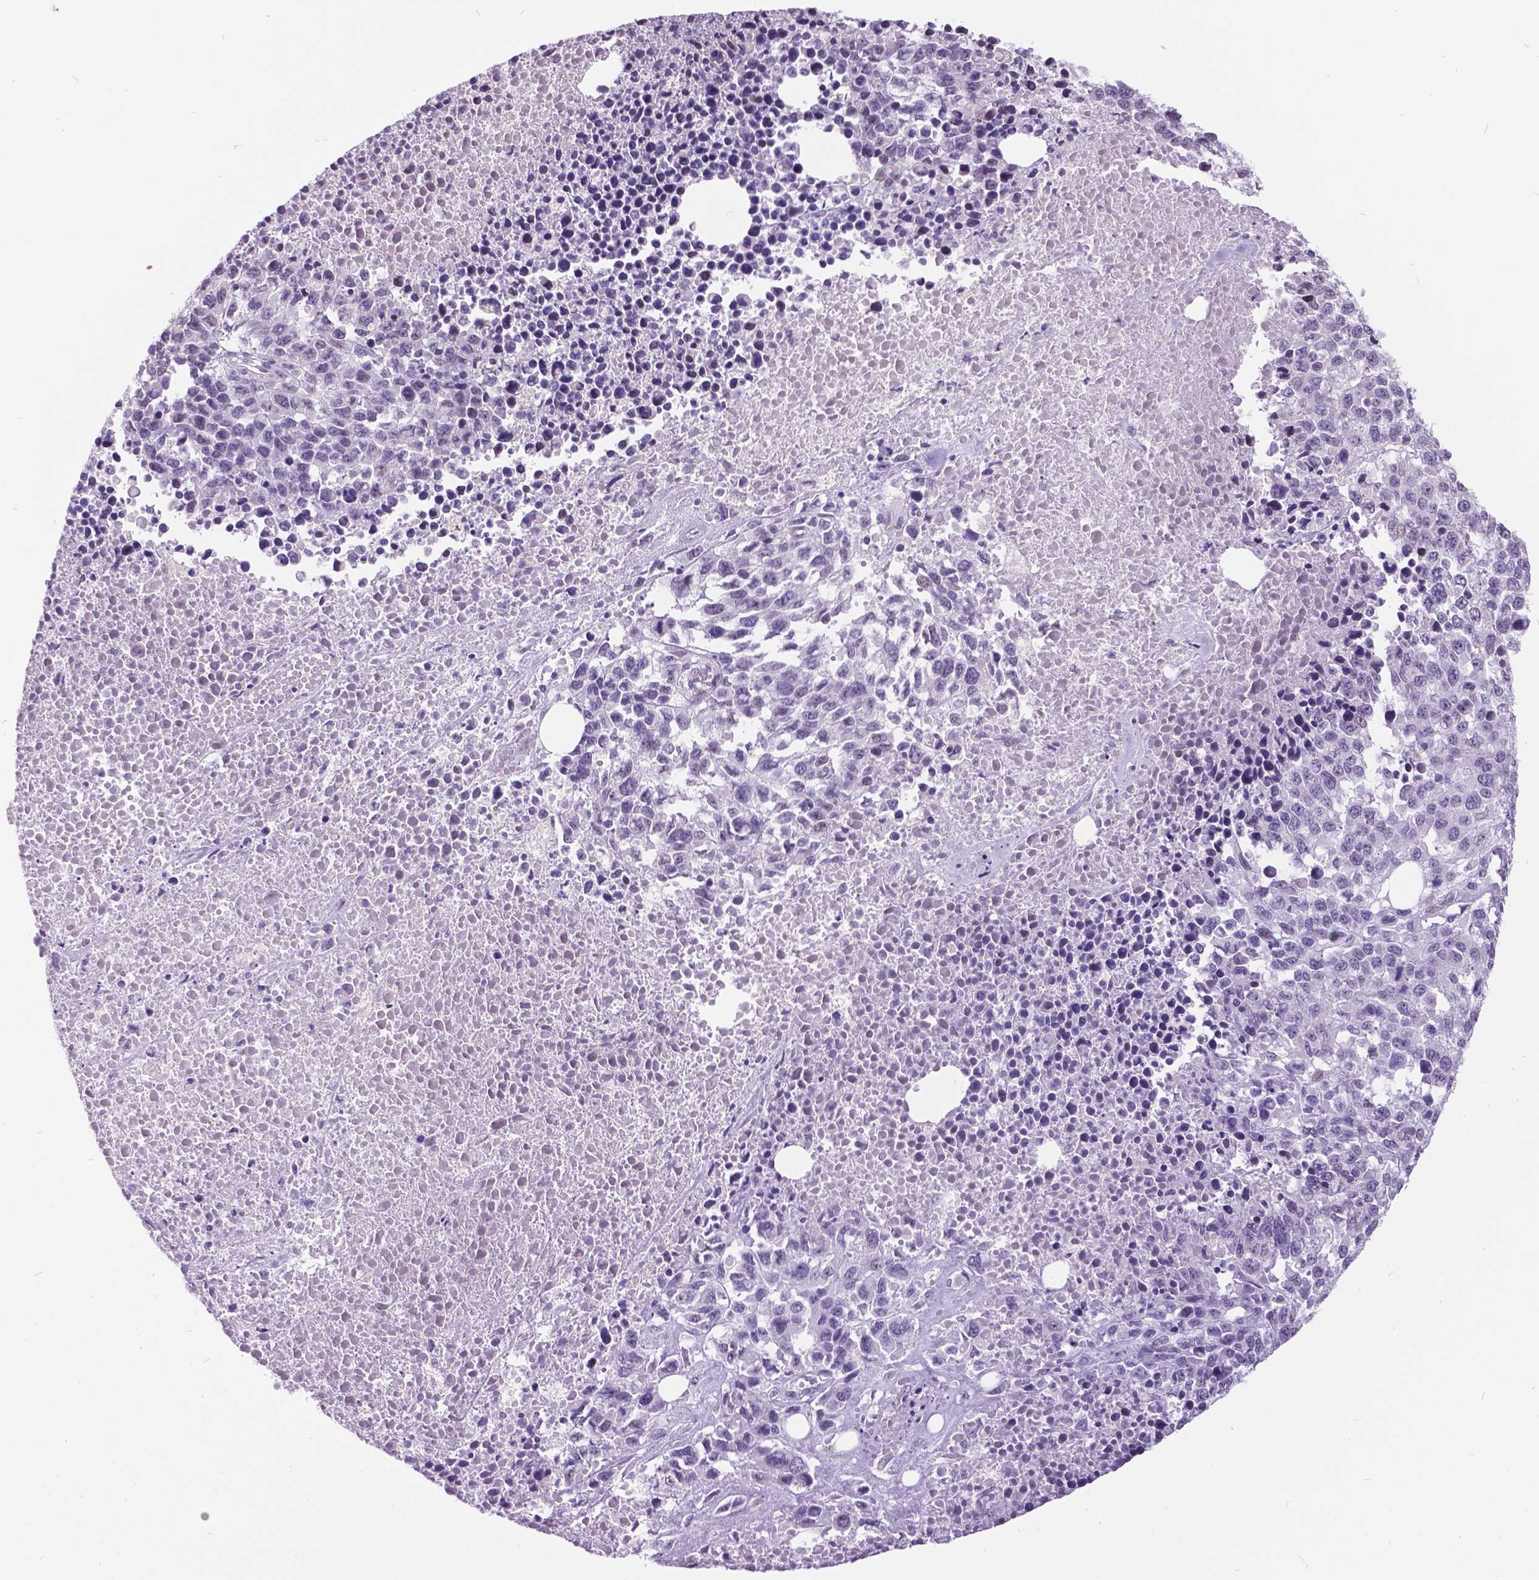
{"staining": {"intensity": "negative", "quantity": "none", "location": "none"}, "tissue": "melanoma", "cell_type": "Tumor cells", "image_type": "cancer", "snomed": [{"axis": "morphology", "description": "Malignant melanoma, Metastatic site"}, {"axis": "topography", "description": "Skin"}], "caption": "Human melanoma stained for a protein using IHC displays no staining in tumor cells.", "gene": "DPF3", "patient": {"sex": "male", "age": 84}}